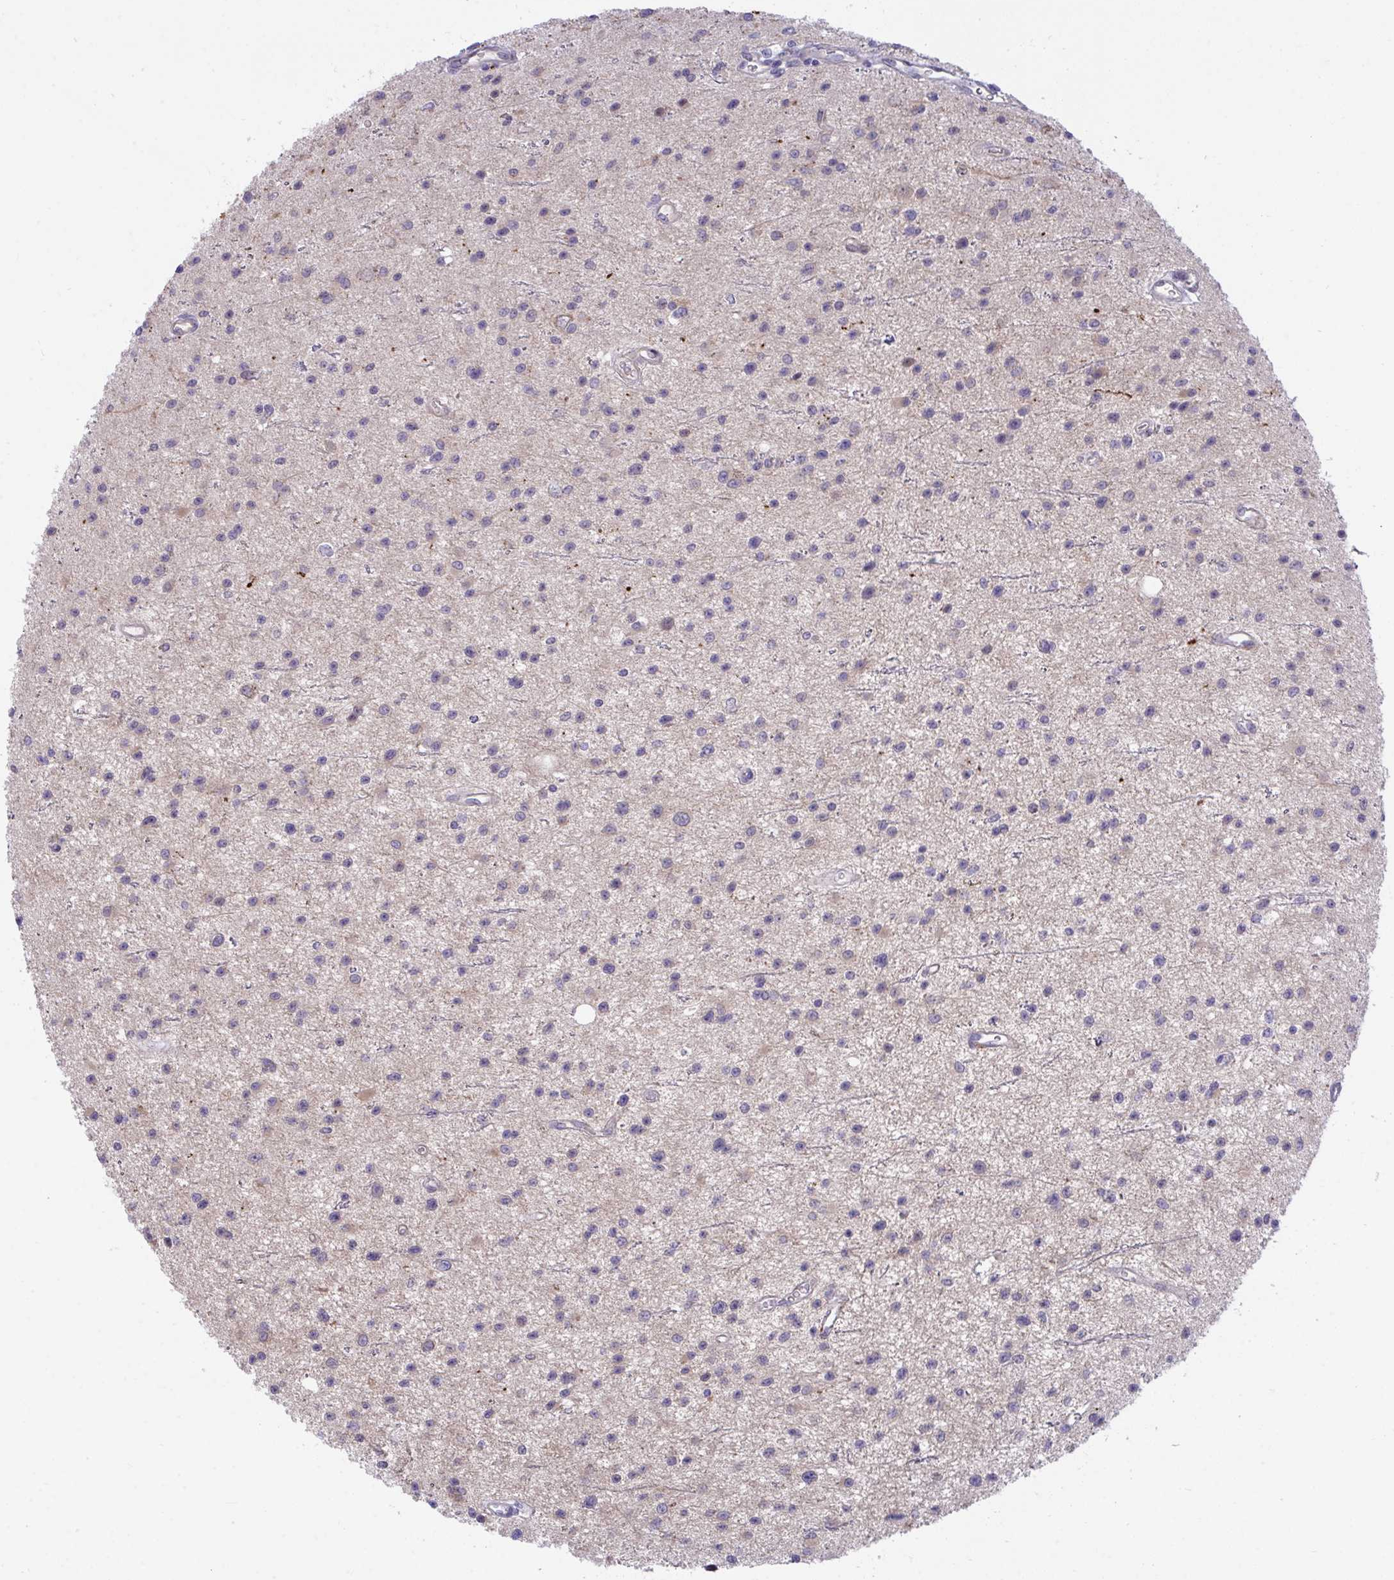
{"staining": {"intensity": "weak", "quantity": "<25%", "location": "nuclear"}, "tissue": "glioma", "cell_type": "Tumor cells", "image_type": "cancer", "snomed": [{"axis": "morphology", "description": "Glioma, malignant, Low grade"}, {"axis": "topography", "description": "Brain"}], "caption": "Immunohistochemical staining of glioma demonstrates no significant positivity in tumor cells.", "gene": "CENPQ", "patient": {"sex": "male", "age": 43}}